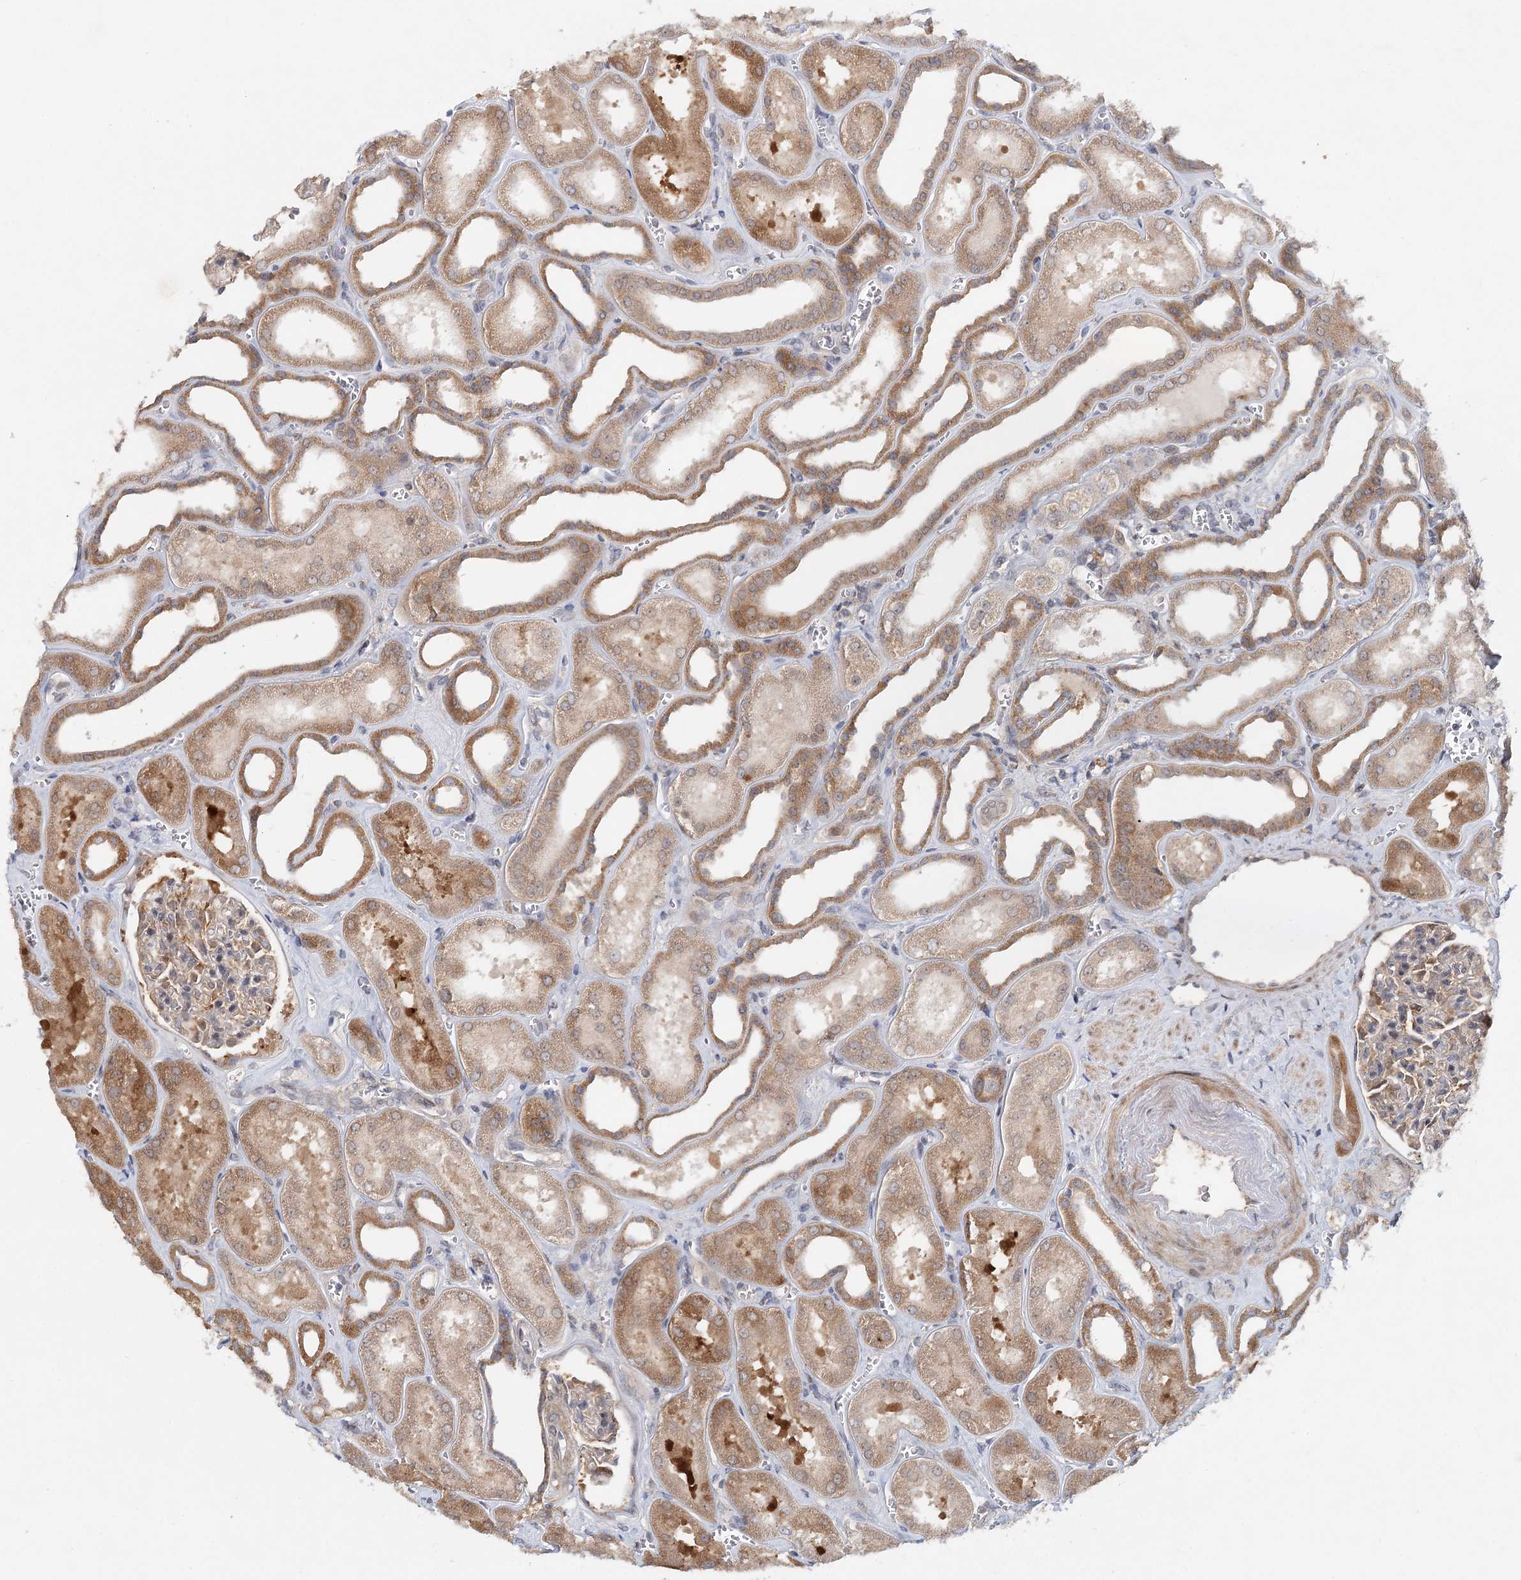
{"staining": {"intensity": "moderate", "quantity": "<25%", "location": "cytoplasmic/membranous"}, "tissue": "kidney", "cell_type": "Cells in glomeruli", "image_type": "normal", "snomed": [{"axis": "morphology", "description": "Normal tissue, NOS"}, {"axis": "morphology", "description": "Adenocarcinoma, NOS"}, {"axis": "topography", "description": "Kidney"}], "caption": "Immunohistochemistry (IHC) (DAB) staining of normal human kidney exhibits moderate cytoplasmic/membranous protein staining in approximately <25% of cells in glomeruli. The protein is shown in brown color, while the nuclei are stained blue.", "gene": "AP3B1", "patient": {"sex": "female", "age": 68}}